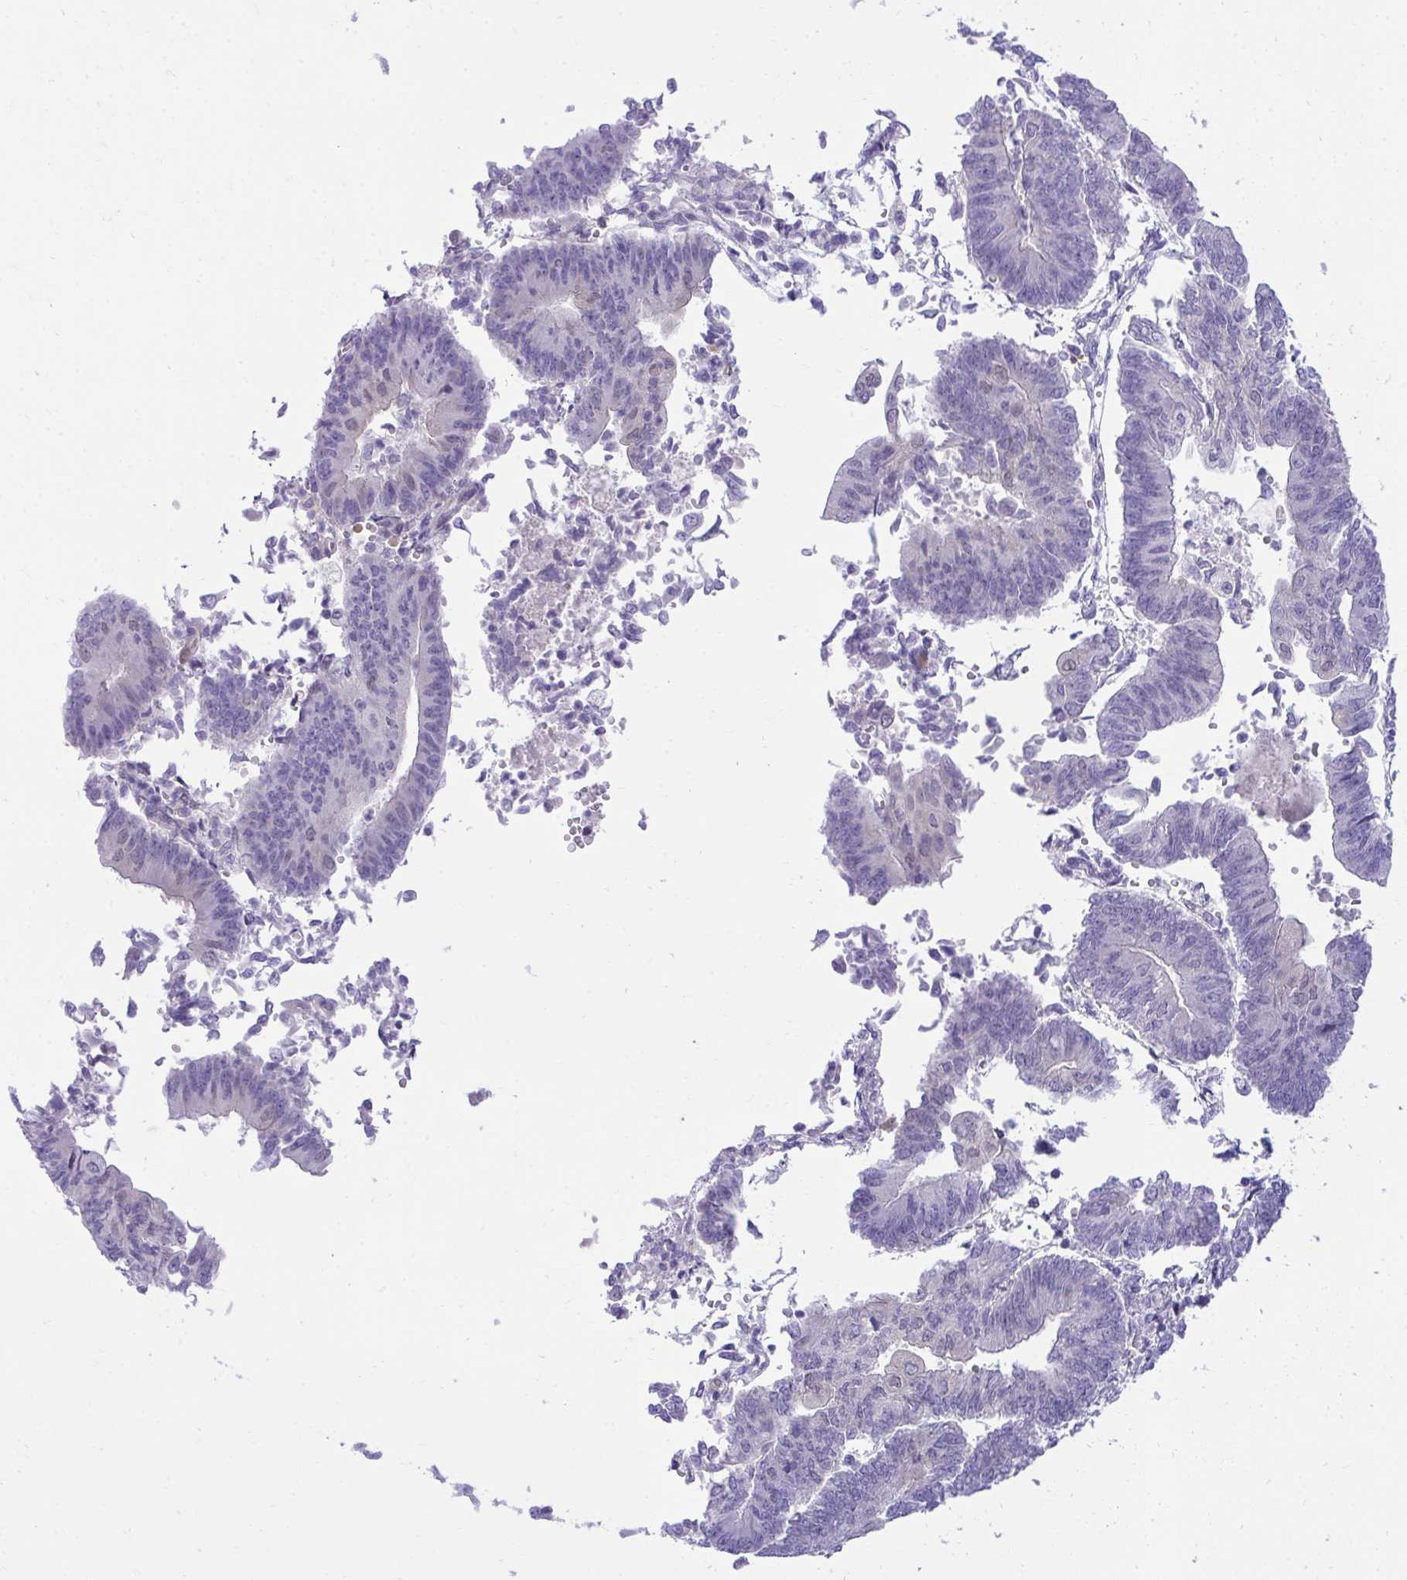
{"staining": {"intensity": "negative", "quantity": "none", "location": "none"}, "tissue": "endometrial cancer", "cell_type": "Tumor cells", "image_type": "cancer", "snomed": [{"axis": "morphology", "description": "Adenocarcinoma, NOS"}, {"axis": "topography", "description": "Endometrium"}], "caption": "Immunohistochemistry histopathology image of adenocarcinoma (endometrial) stained for a protein (brown), which demonstrates no expression in tumor cells. (DAB immunohistochemistry with hematoxylin counter stain).", "gene": "PGM2L1", "patient": {"sex": "female", "age": 65}}